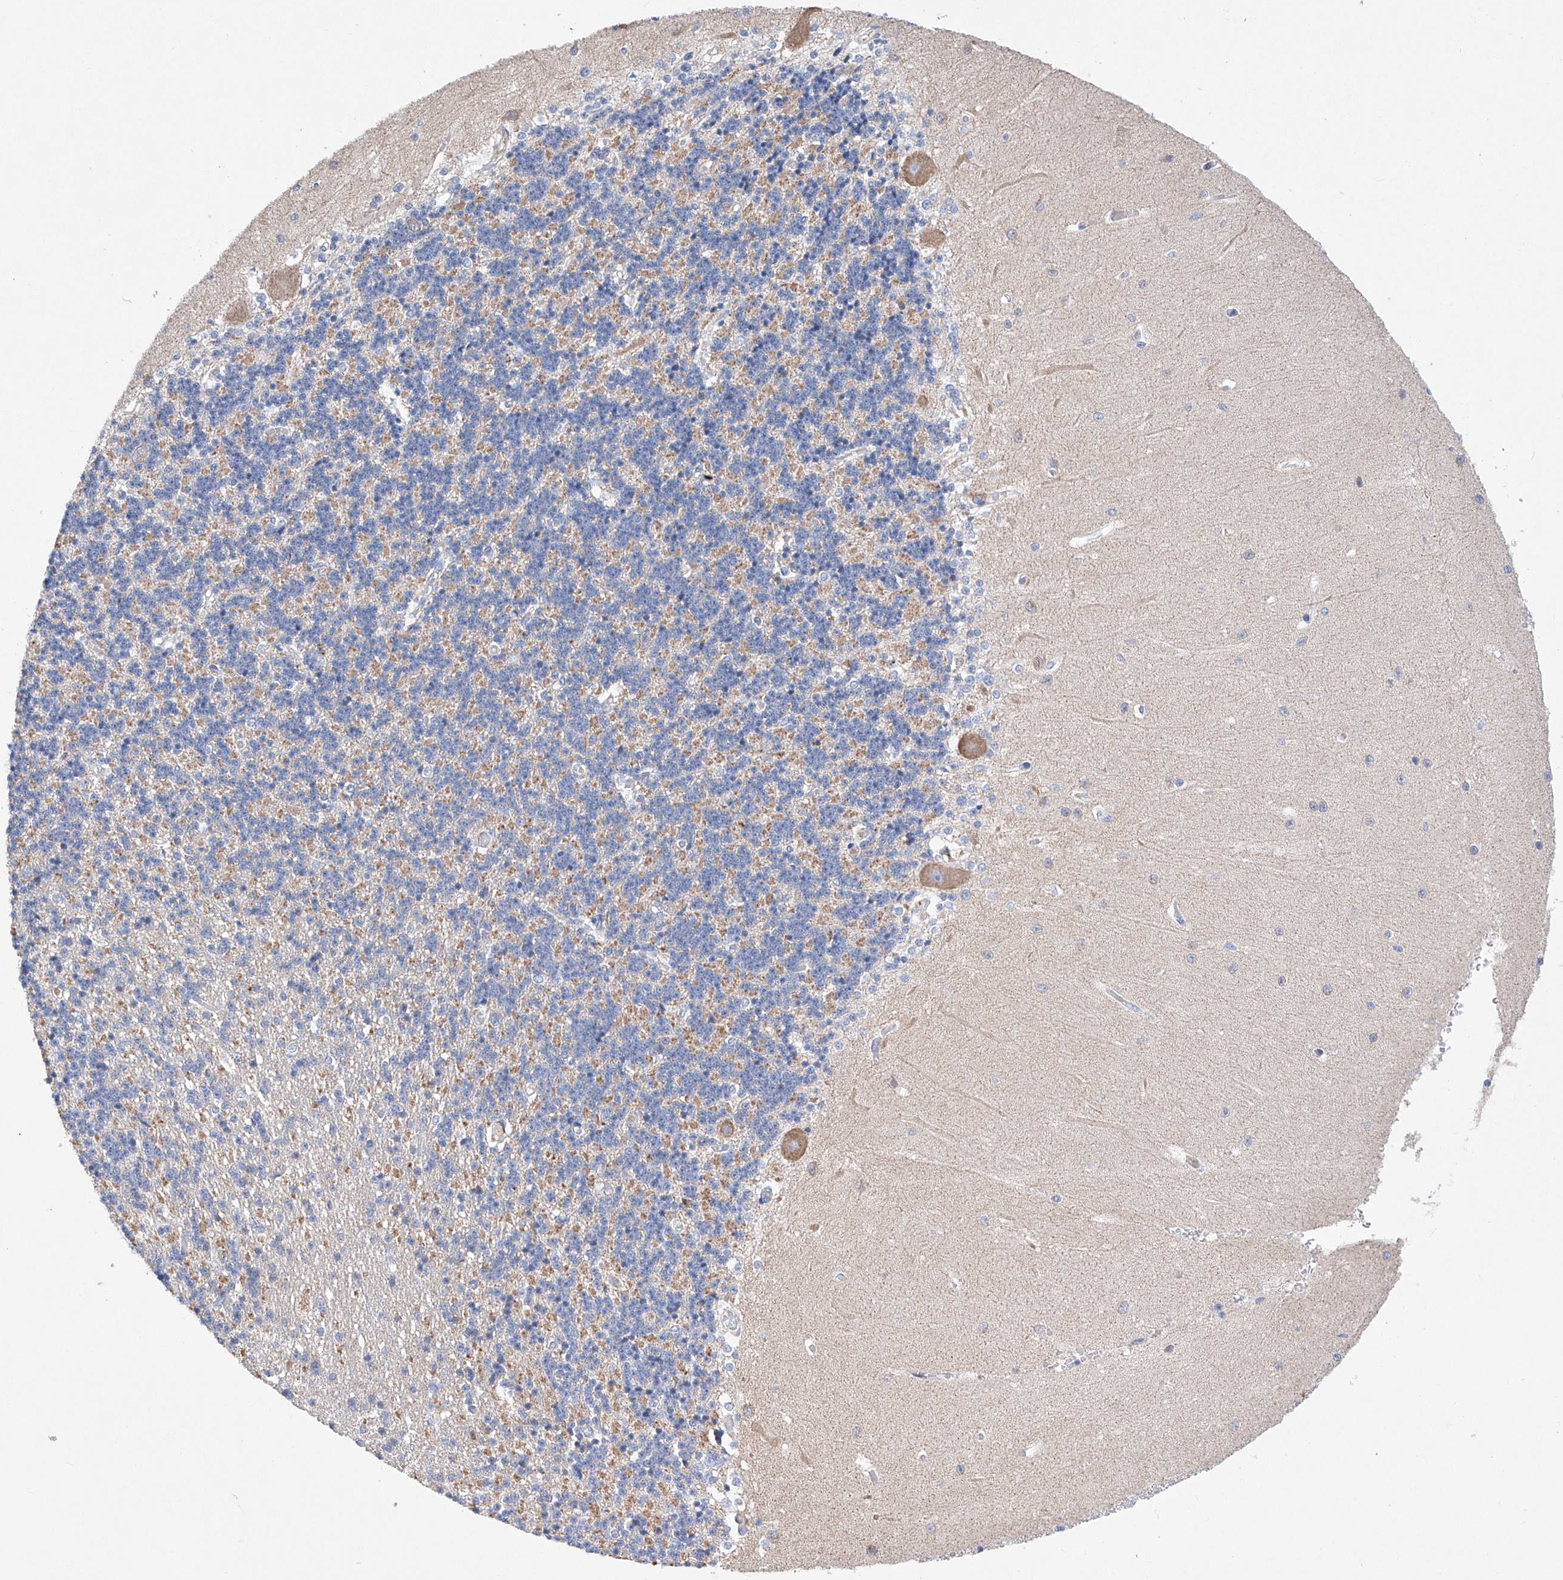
{"staining": {"intensity": "negative", "quantity": "none", "location": "none"}, "tissue": "cerebellum", "cell_type": "Cells in granular layer", "image_type": "normal", "snomed": [{"axis": "morphology", "description": "Normal tissue, NOS"}, {"axis": "topography", "description": "Cerebellum"}], "caption": "IHC image of benign human cerebellum stained for a protein (brown), which exhibits no positivity in cells in granular layer.", "gene": "NRROS", "patient": {"sex": "male", "age": 37}}